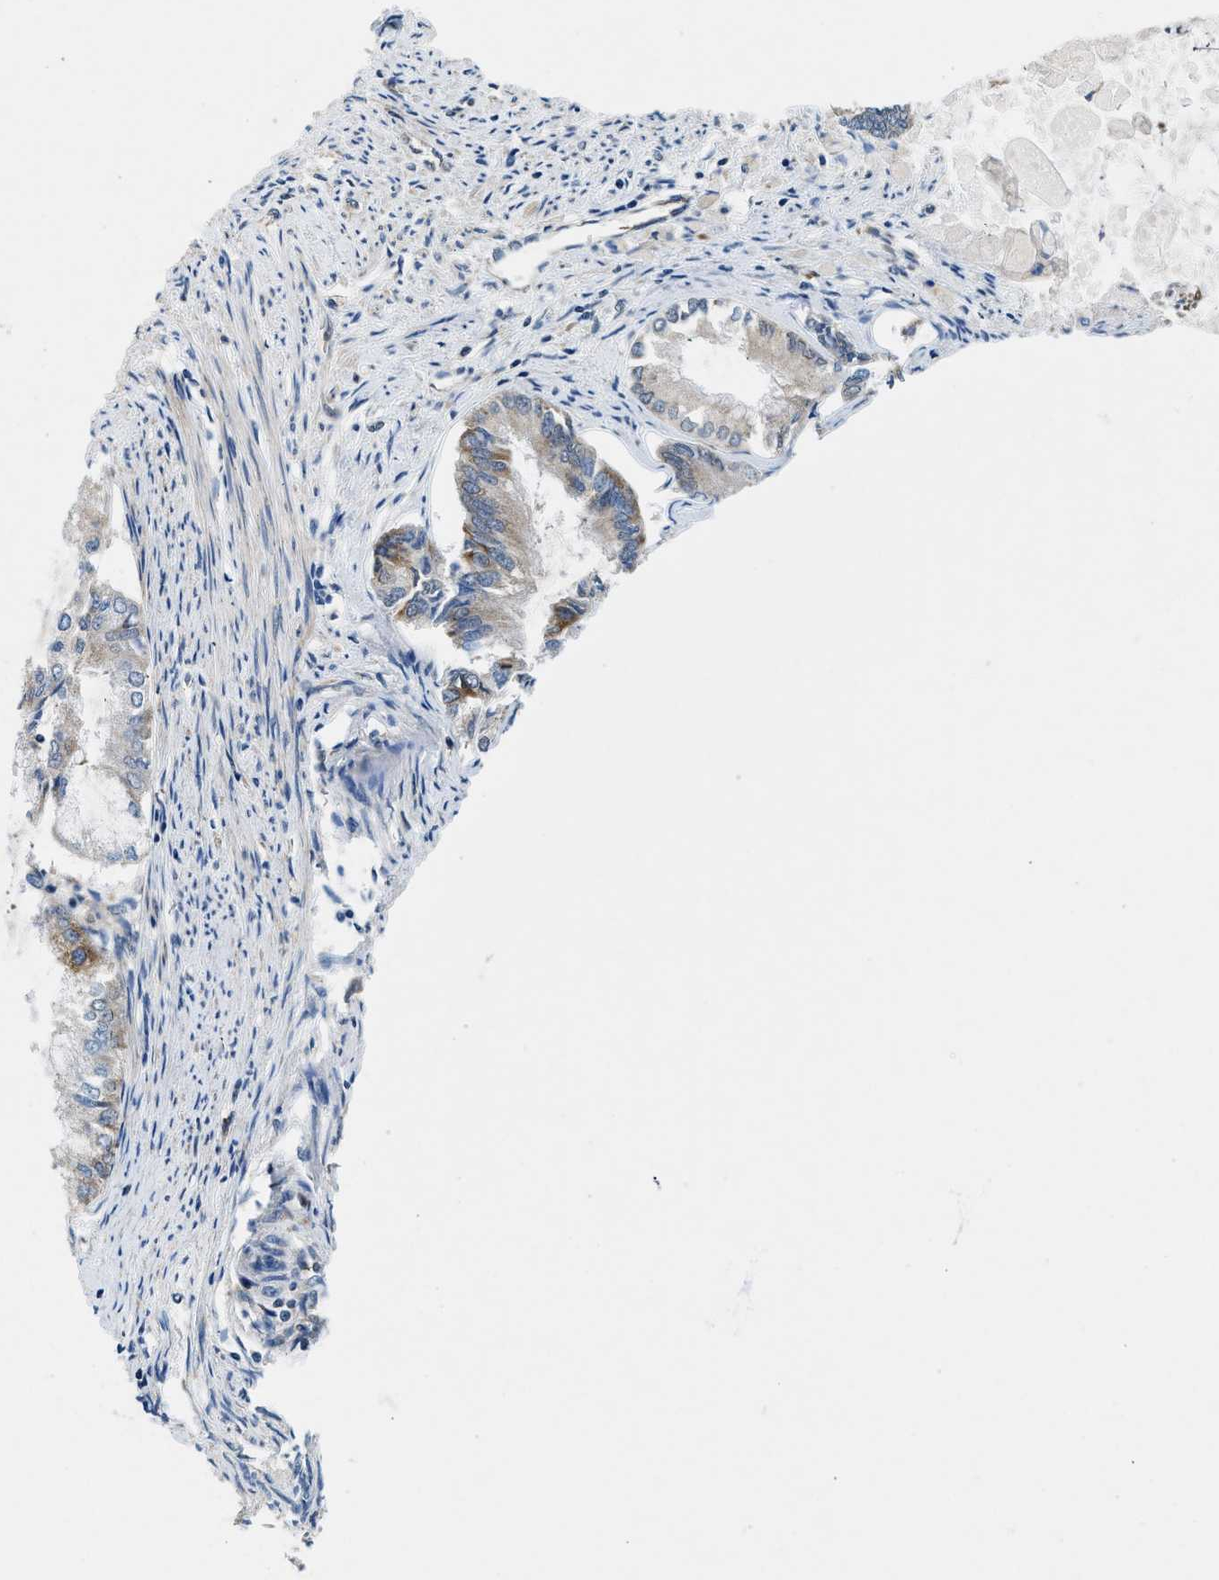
{"staining": {"intensity": "moderate", "quantity": "<25%", "location": "cytoplasmic/membranous"}, "tissue": "endometrial cancer", "cell_type": "Tumor cells", "image_type": "cancer", "snomed": [{"axis": "morphology", "description": "Adenocarcinoma, NOS"}, {"axis": "topography", "description": "Endometrium"}], "caption": "About <25% of tumor cells in endometrial adenocarcinoma reveal moderate cytoplasmic/membranous protein positivity as visualized by brown immunohistochemical staining.", "gene": "PA2G4", "patient": {"sex": "female", "age": 86}}